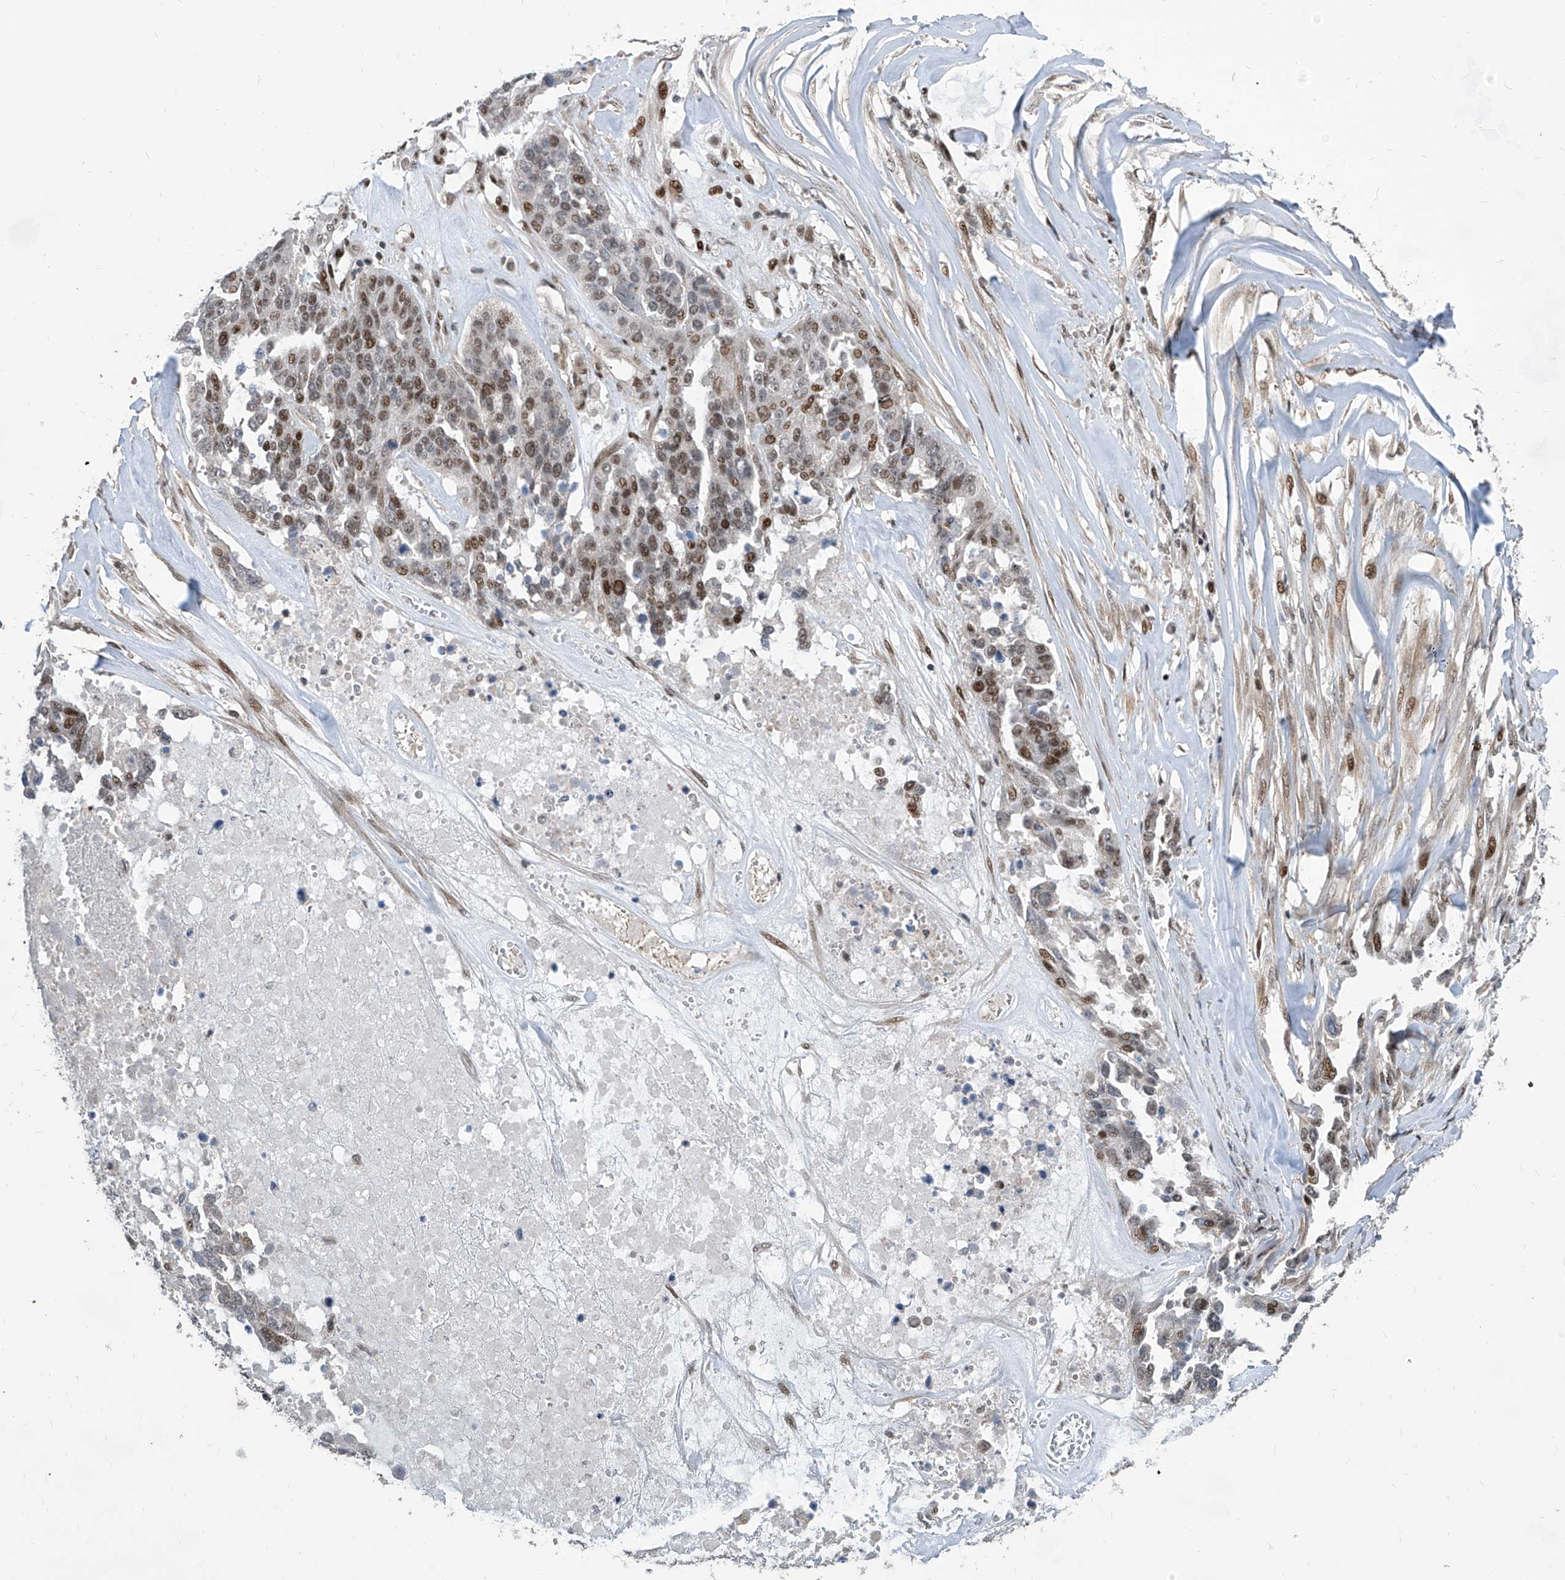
{"staining": {"intensity": "moderate", "quantity": ">75%", "location": "nuclear"}, "tissue": "ovarian cancer", "cell_type": "Tumor cells", "image_type": "cancer", "snomed": [{"axis": "morphology", "description": "Cystadenocarcinoma, serous, NOS"}, {"axis": "topography", "description": "Ovary"}], "caption": "Immunohistochemistry (DAB) staining of human ovarian cancer demonstrates moderate nuclear protein positivity in about >75% of tumor cells.", "gene": "IRF2", "patient": {"sex": "female", "age": 44}}